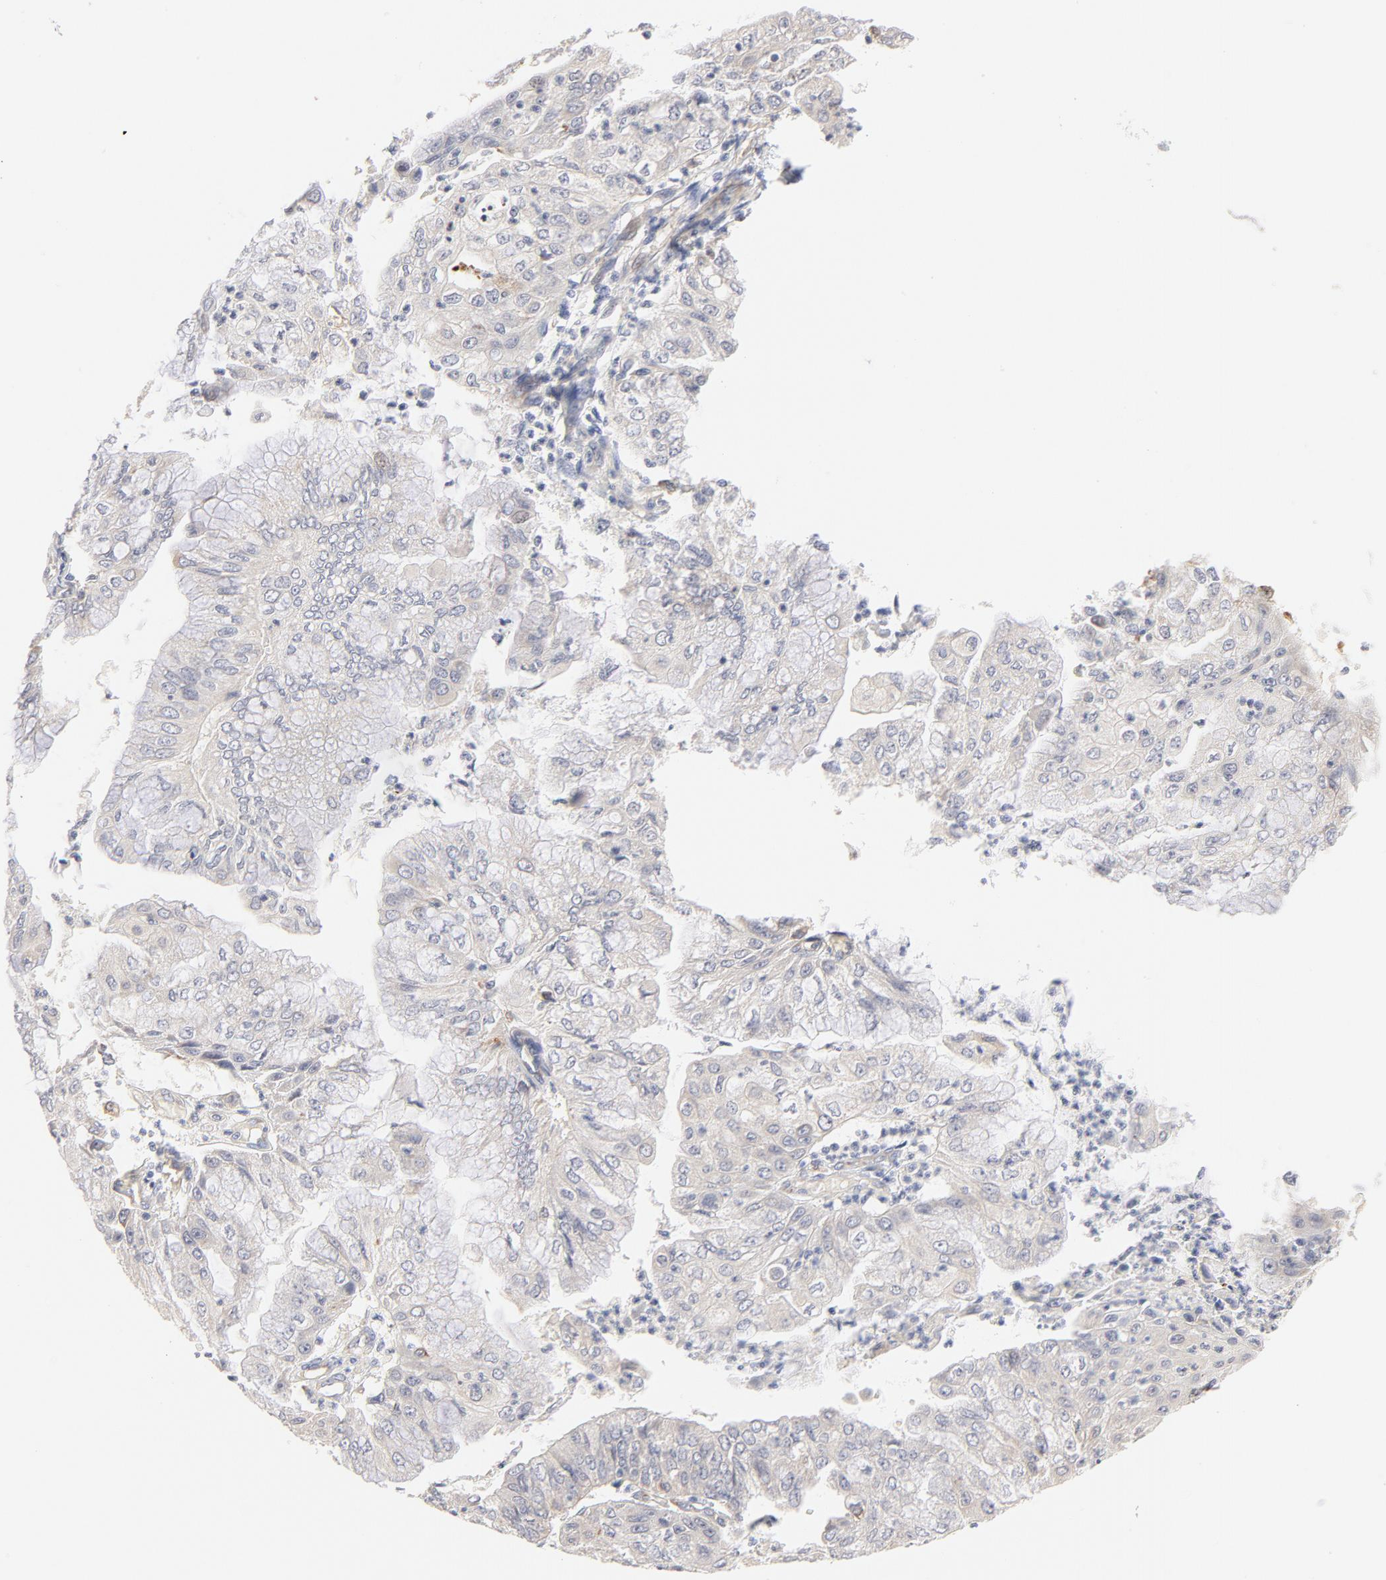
{"staining": {"intensity": "weak", "quantity": "25%-75%", "location": "cytoplasmic/membranous"}, "tissue": "endometrial cancer", "cell_type": "Tumor cells", "image_type": "cancer", "snomed": [{"axis": "morphology", "description": "Adenocarcinoma, NOS"}, {"axis": "topography", "description": "Endometrium"}], "caption": "Weak cytoplasmic/membranous positivity is appreciated in approximately 25%-75% of tumor cells in endometrial cancer. The protein of interest is shown in brown color, while the nuclei are stained blue.", "gene": "MTERF2", "patient": {"sex": "female", "age": 79}}